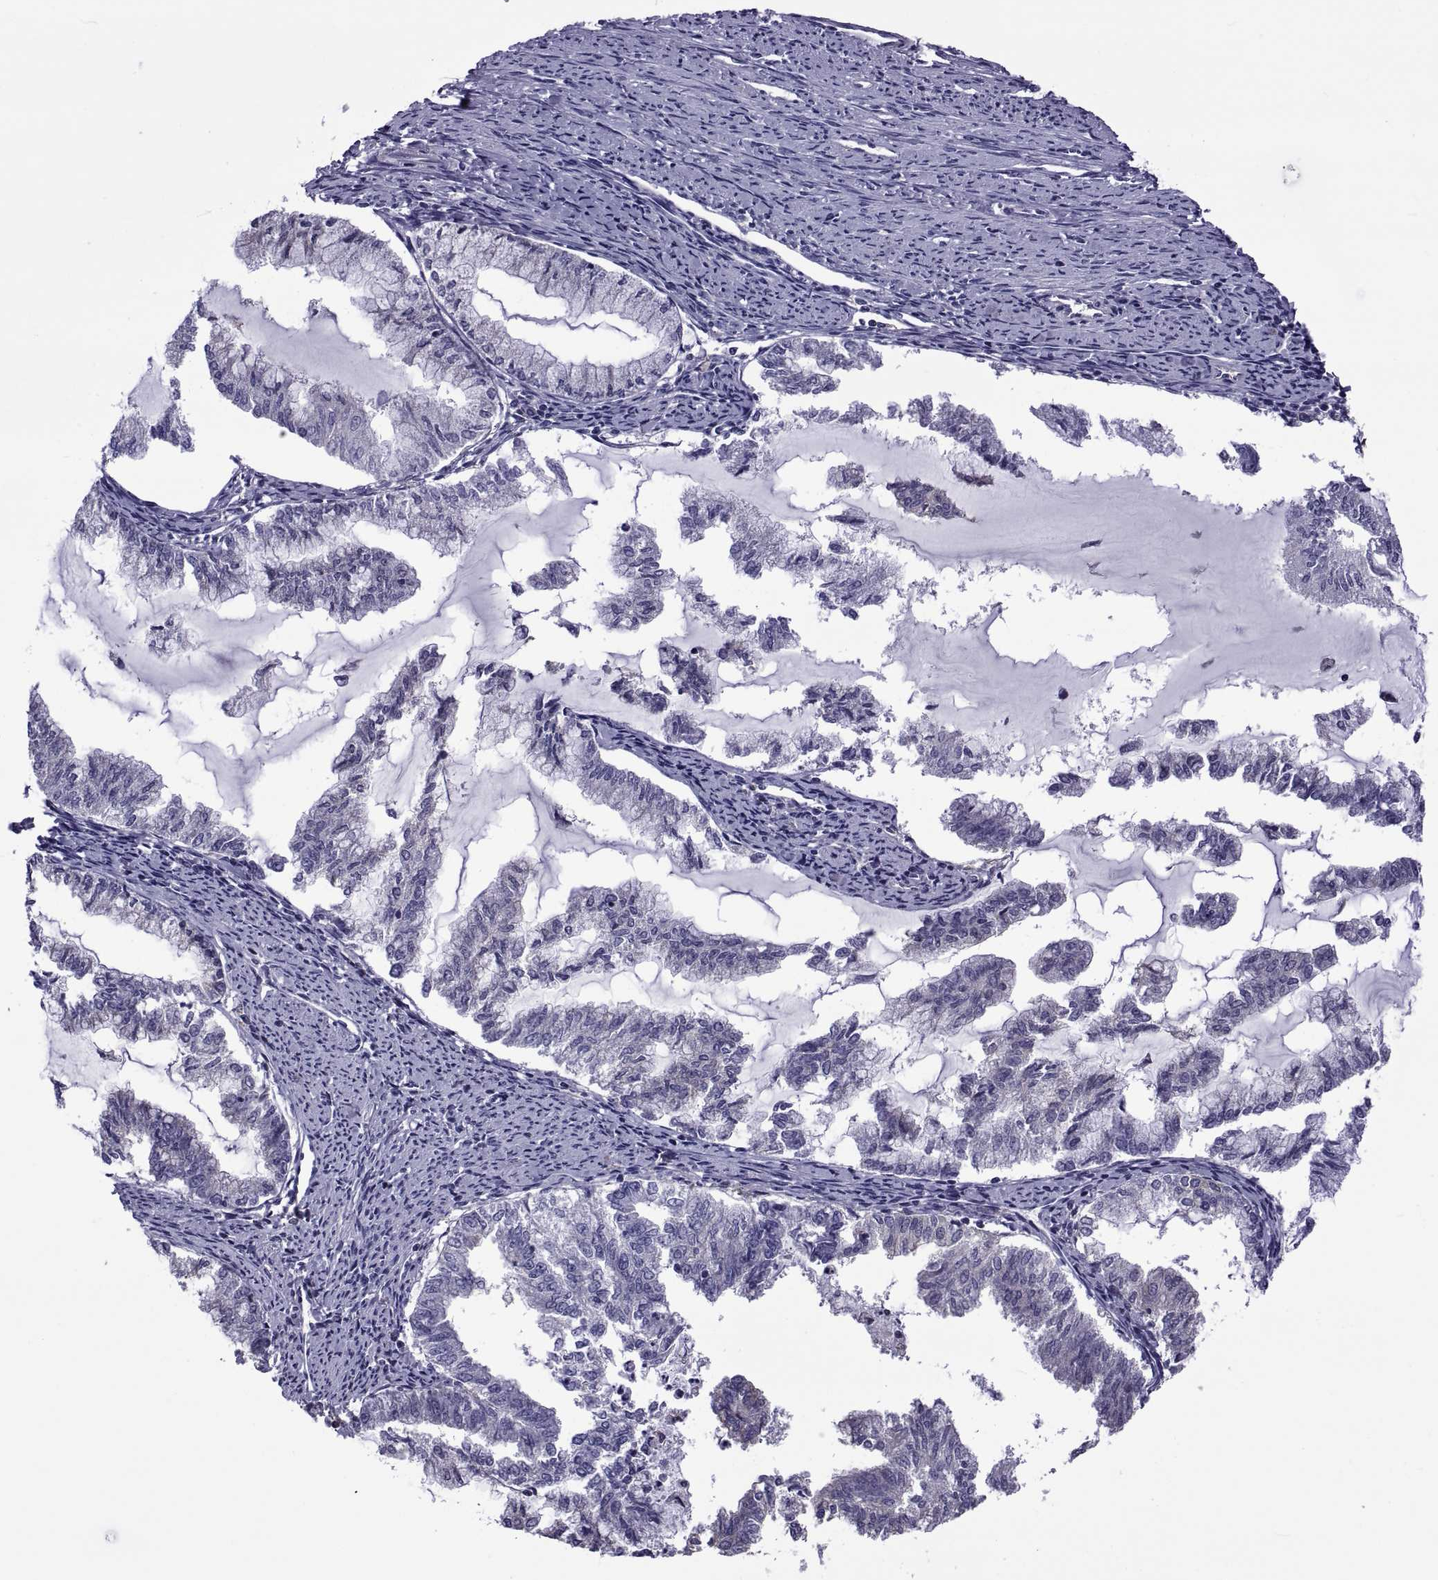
{"staining": {"intensity": "negative", "quantity": "none", "location": "none"}, "tissue": "endometrial cancer", "cell_type": "Tumor cells", "image_type": "cancer", "snomed": [{"axis": "morphology", "description": "Adenocarcinoma, NOS"}, {"axis": "topography", "description": "Endometrium"}], "caption": "The image shows no significant expression in tumor cells of endometrial cancer (adenocarcinoma).", "gene": "TMC3", "patient": {"sex": "female", "age": 79}}